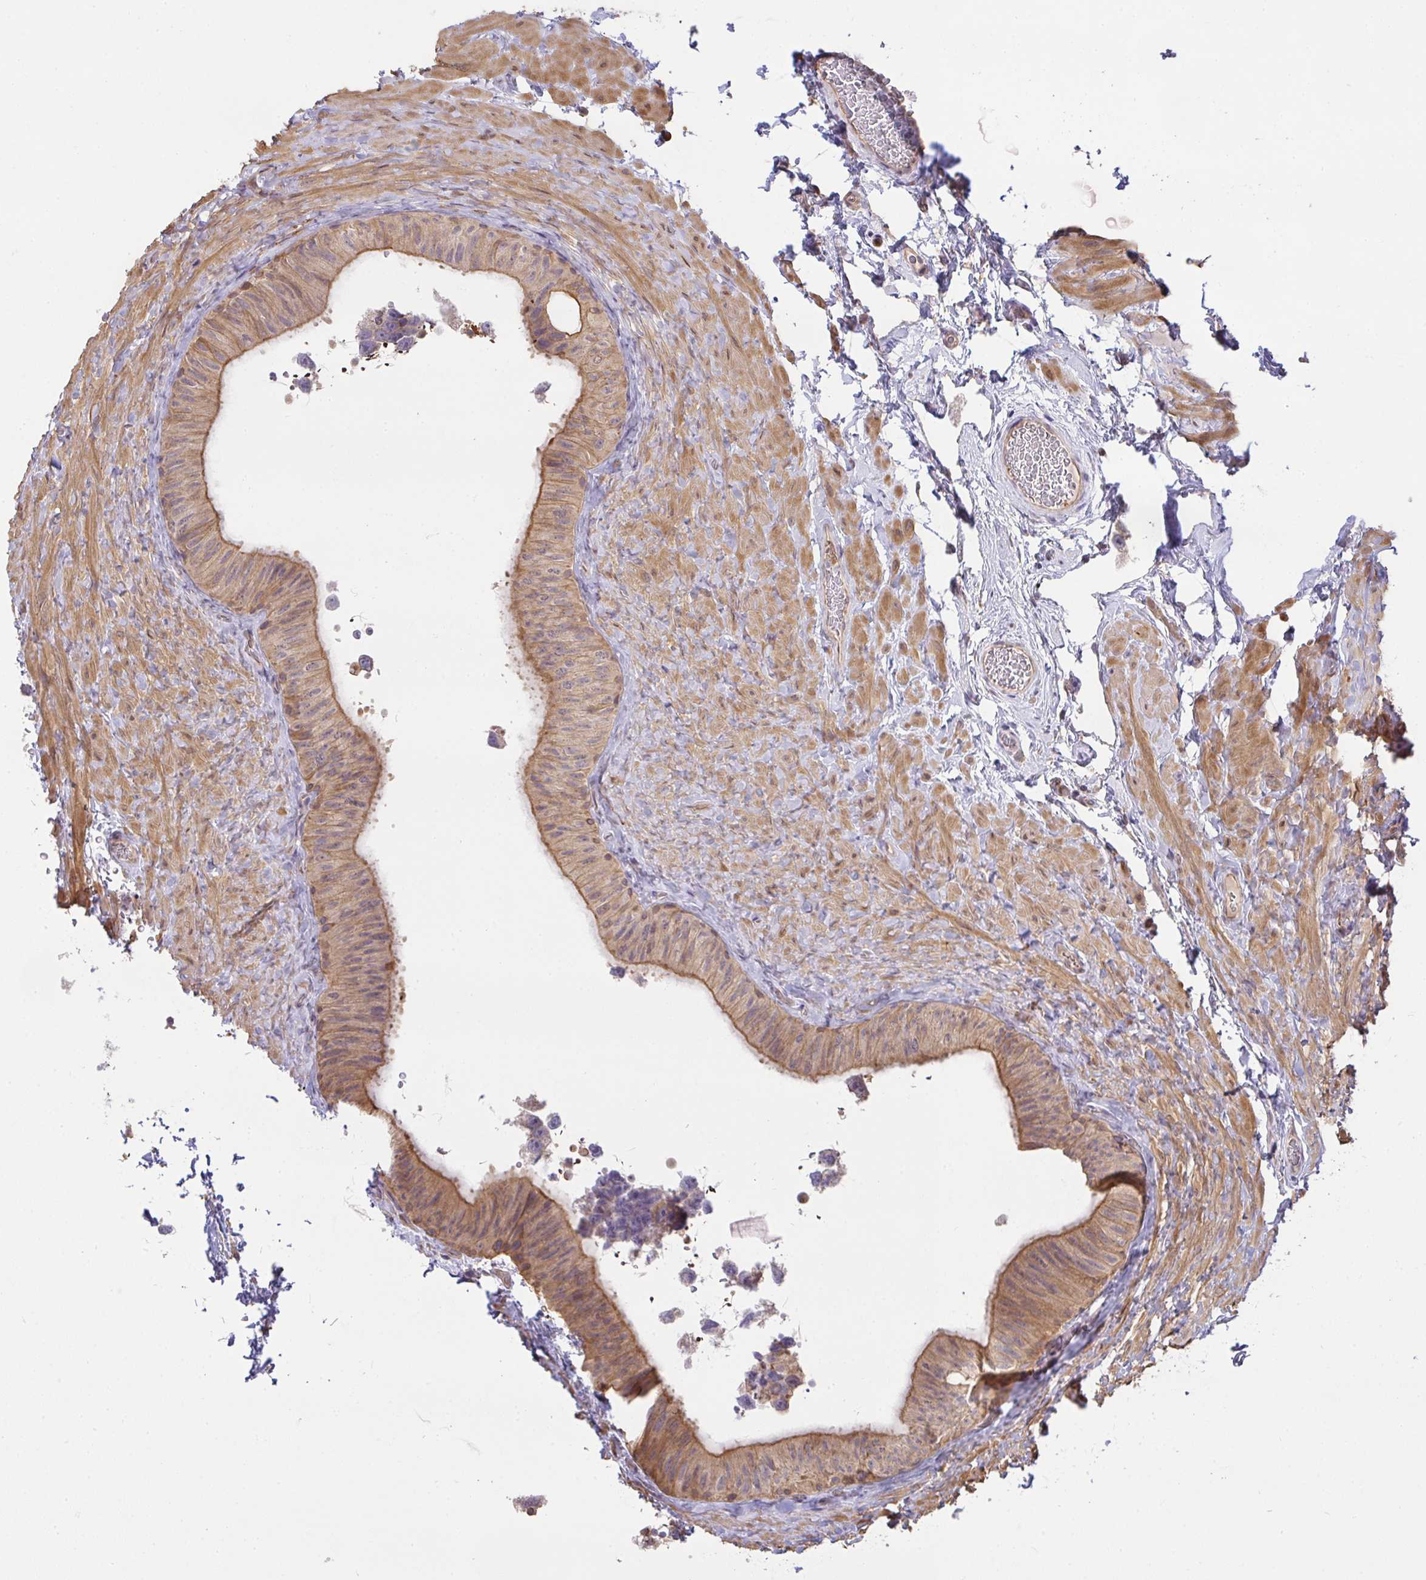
{"staining": {"intensity": "moderate", "quantity": "25%-75%", "location": "cytoplasmic/membranous"}, "tissue": "epididymis", "cell_type": "Glandular cells", "image_type": "normal", "snomed": [{"axis": "morphology", "description": "Normal tissue, NOS"}, {"axis": "topography", "description": "Epididymis, spermatic cord, NOS"}, {"axis": "topography", "description": "Epididymis"}], "caption": "Glandular cells display medium levels of moderate cytoplasmic/membranous staining in about 25%-75% of cells in unremarkable human epididymis.", "gene": "EEF1AKMT1", "patient": {"sex": "male", "age": 31}}